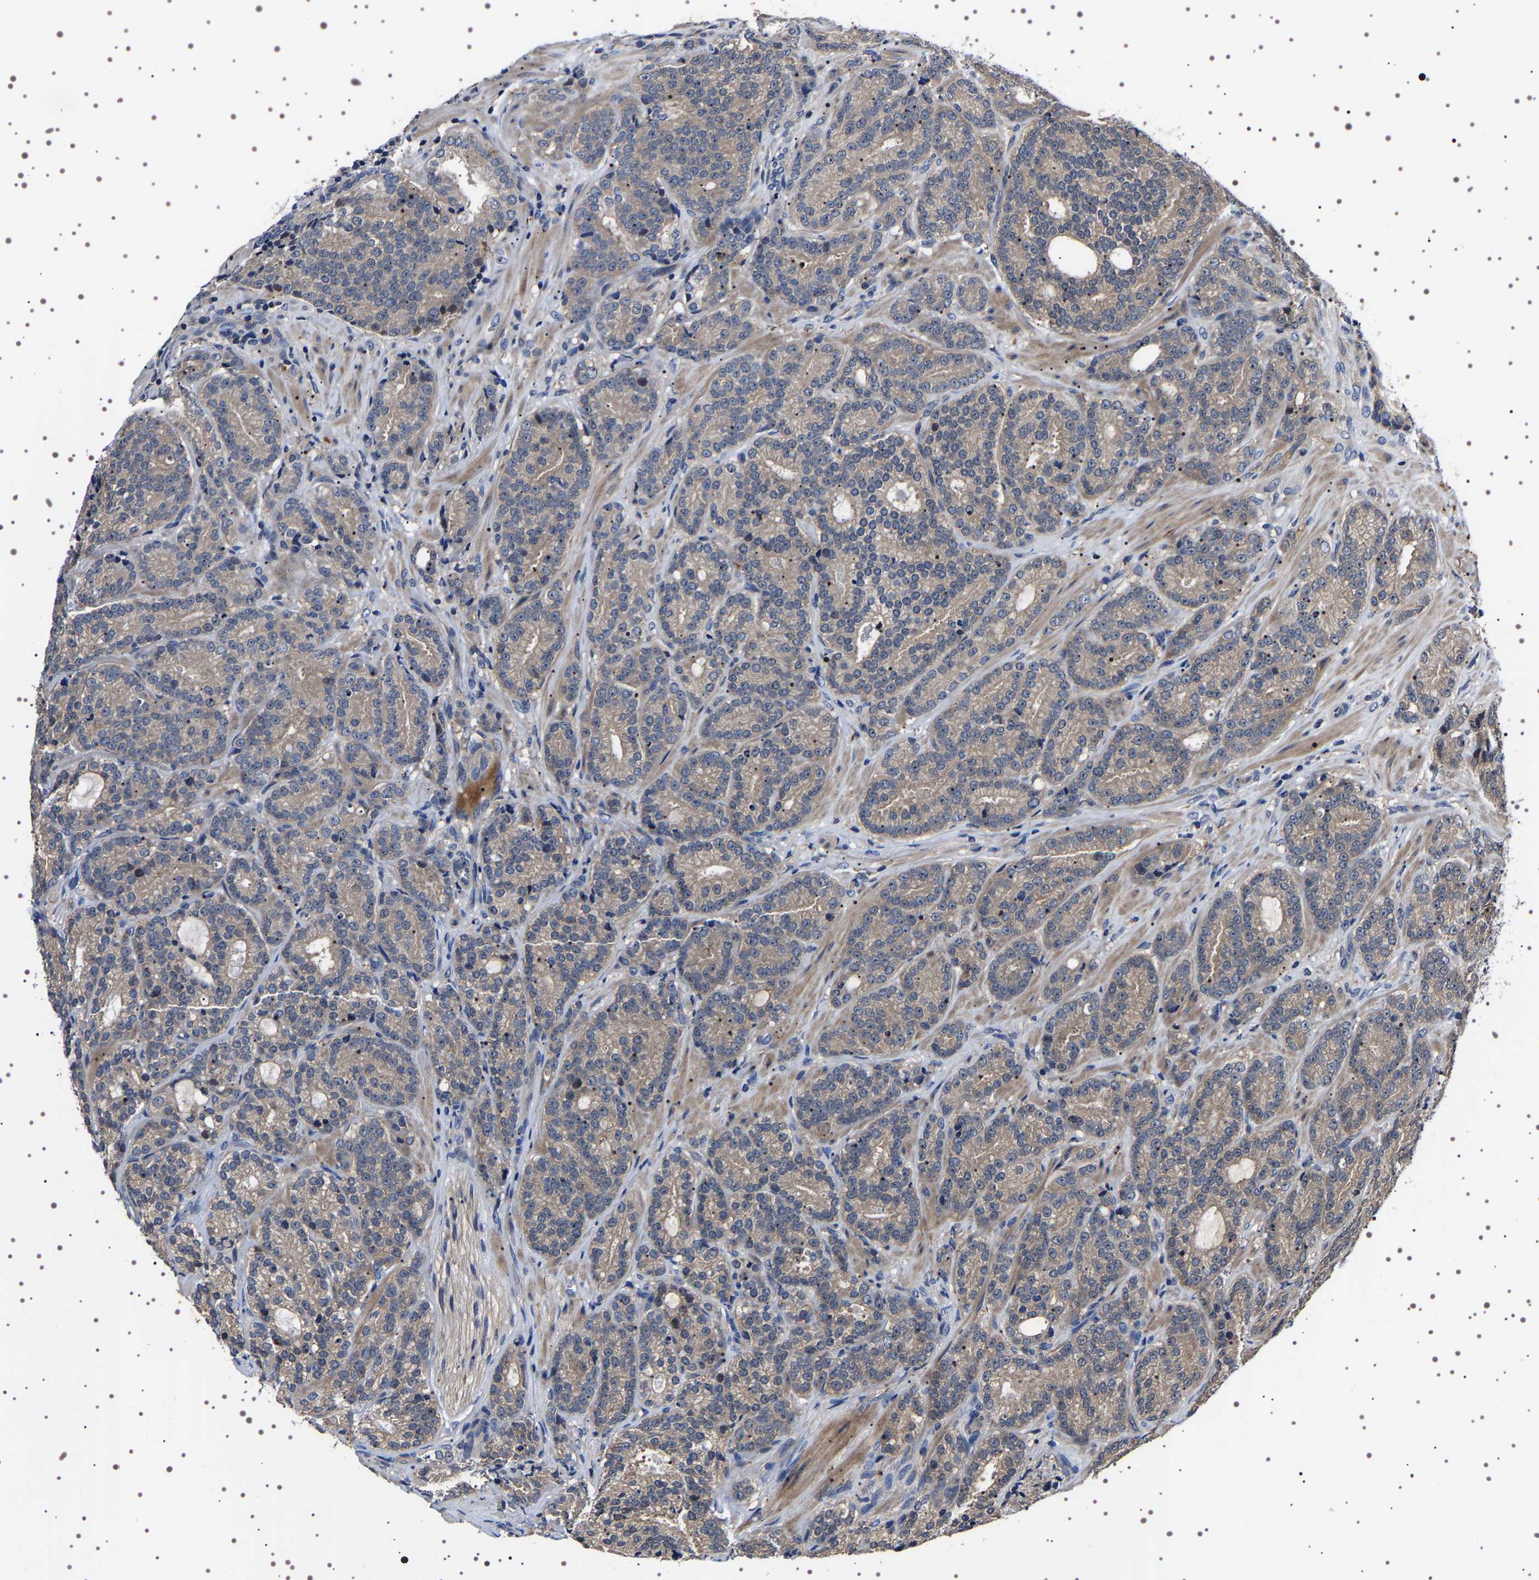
{"staining": {"intensity": "weak", "quantity": ">75%", "location": "cytoplasmic/membranous"}, "tissue": "prostate cancer", "cell_type": "Tumor cells", "image_type": "cancer", "snomed": [{"axis": "morphology", "description": "Adenocarcinoma, High grade"}, {"axis": "topography", "description": "Prostate"}], "caption": "The immunohistochemical stain labels weak cytoplasmic/membranous expression in tumor cells of prostate cancer (adenocarcinoma (high-grade)) tissue.", "gene": "TARBP1", "patient": {"sex": "male", "age": 61}}